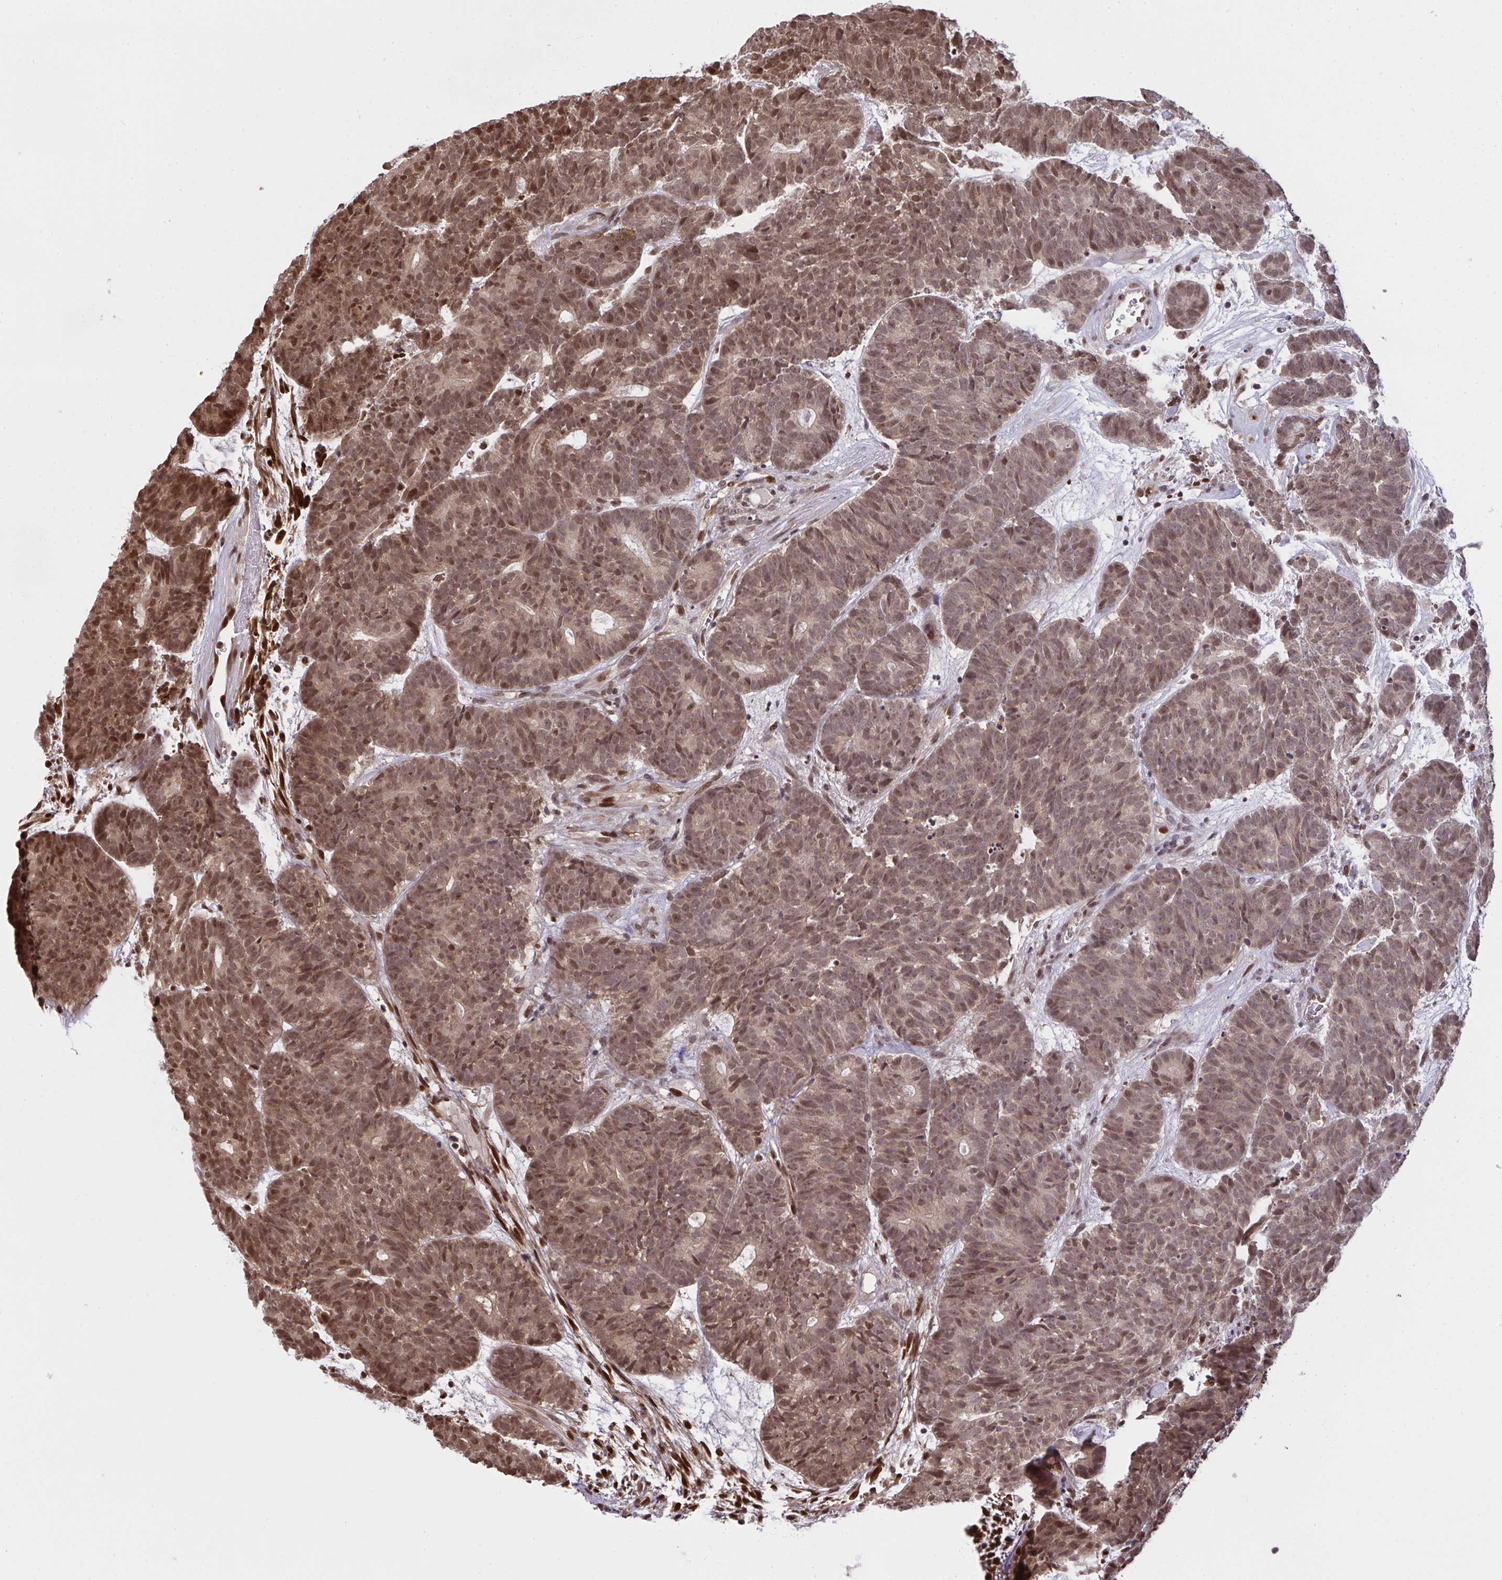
{"staining": {"intensity": "moderate", "quantity": ">75%", "location": "nuclear"}, "tissue": "head and neck cancer", "cell_type": "Tumor cells", "image_type": "cancer", "snomed": [{"axis": "morphology", "description": "Adenocarcinoma, NOS"}, {"axis": "topography", "description": "Head-Neck"}], "caption": "About >75% of tumor cells in human head and neck cancer (adenocarcinoma) display moderate nuclear protein staining as visualized by brown immunohistochemical staining.", "gene": "UXT", "patient": {"sex": "female", "age": 81}}